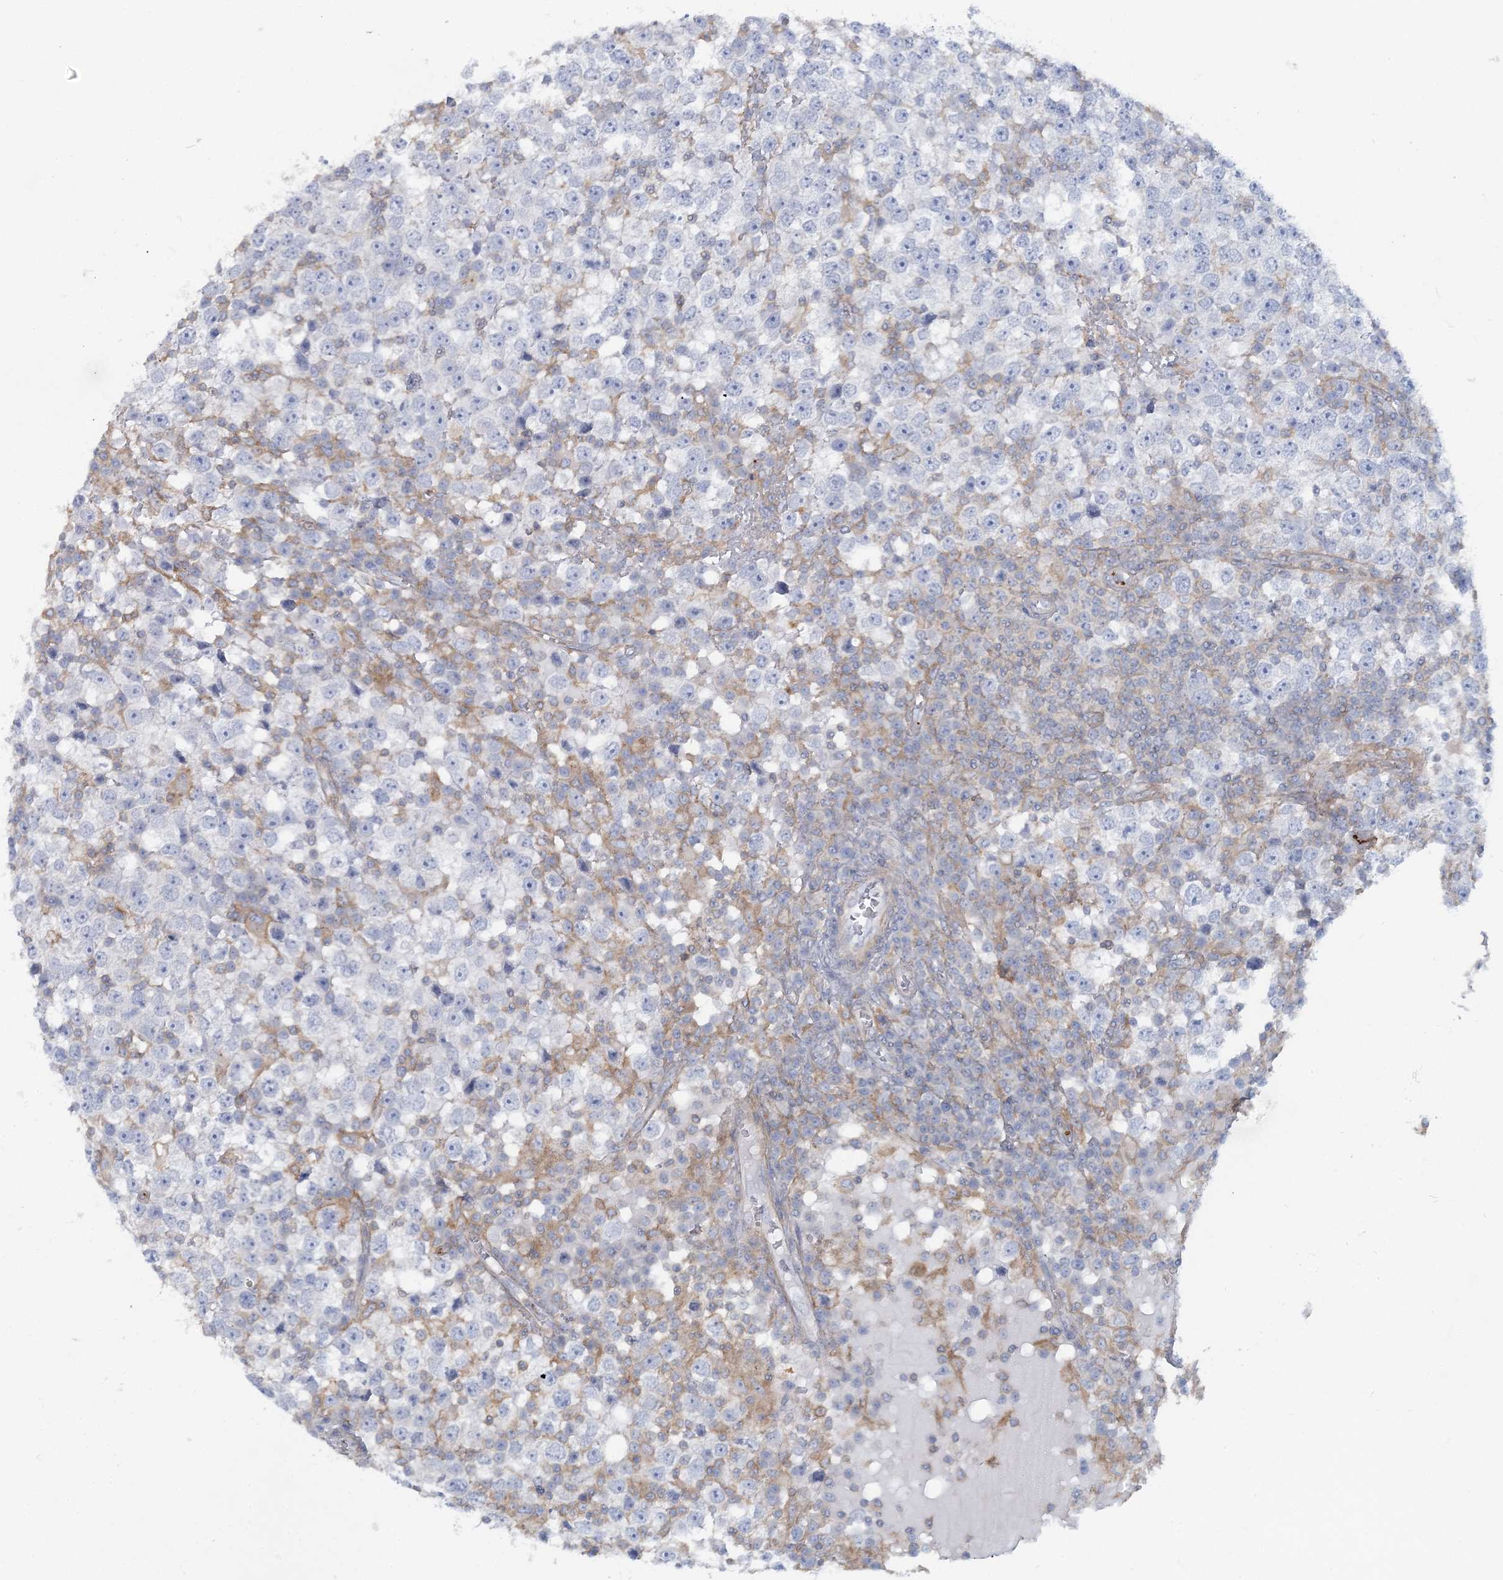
{"staining": {"intensity": "negative", "quantity": "none", "location": "none"}, "tissue": "testis cancer", "cell_type": "Tumor cells", "image_type": "cancer", "snomed": [{"axis": "morphology", "description": "Seminoma, NOS"}, {"axis": "topography", "description": "Testis"}], "caption": "Tumor cells are negative for brown protein staining in testis seminoma.", "gene": "CUEDC2", "patient": {"sex": "male", "age": 65}}